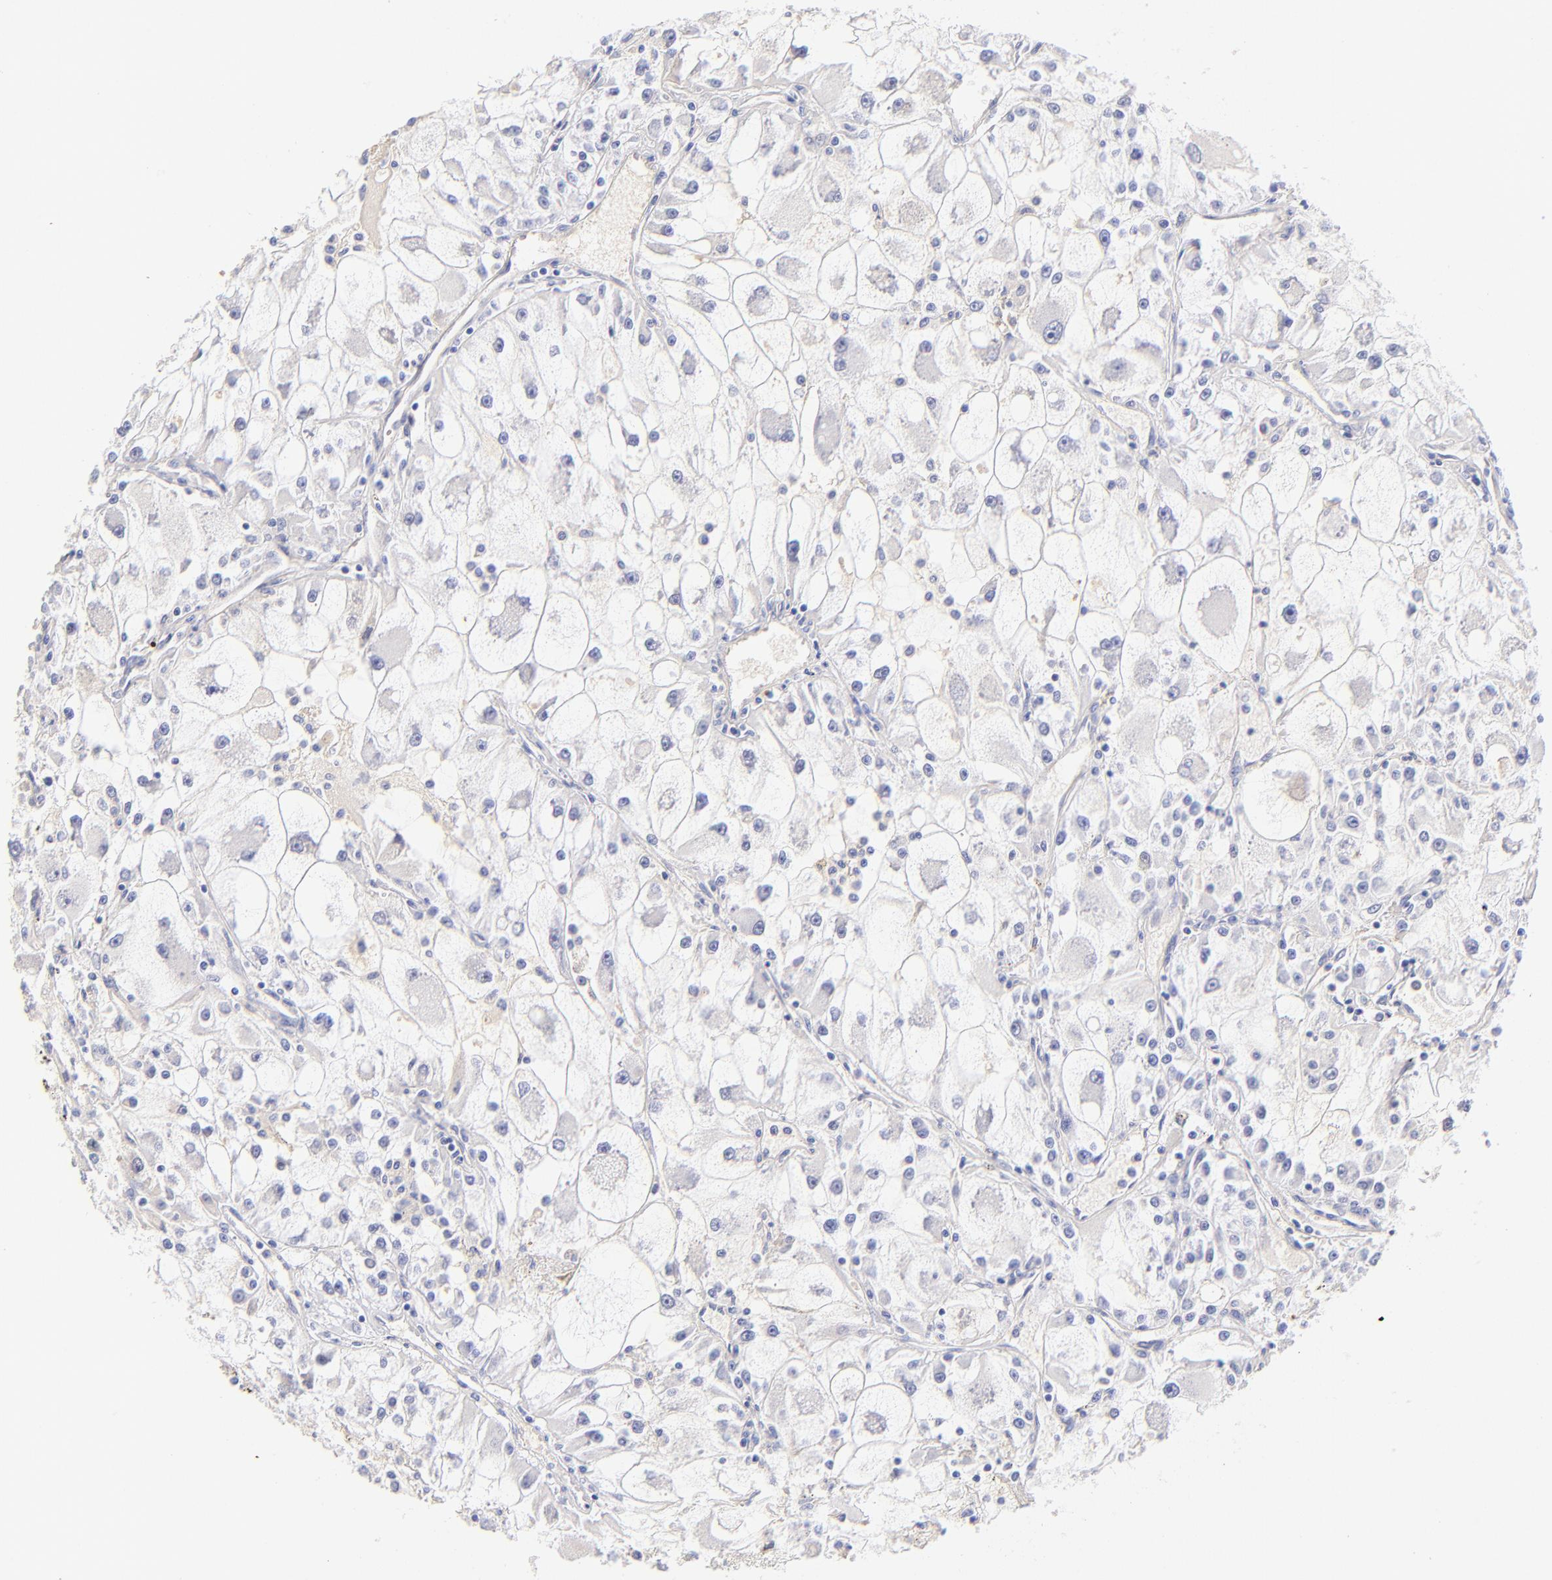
{"staining": {"intensity": "negative", "quantity": "none", "location": "none"}, "tissue": "renal cancer", "cell_type": "Tumor cells", "image_type": "cancer", "snomed": [{"axis": "morphology", "description": "Adenocarcinoma, NOS"}, {"axis": "topography", "description": "Kidney"}], "caption": "The image demonstrates no significant staining in tumor cells of renal adenocarcinoma.", "gene": "ASB9", "patient": {"sex": "female", "age": 73}}